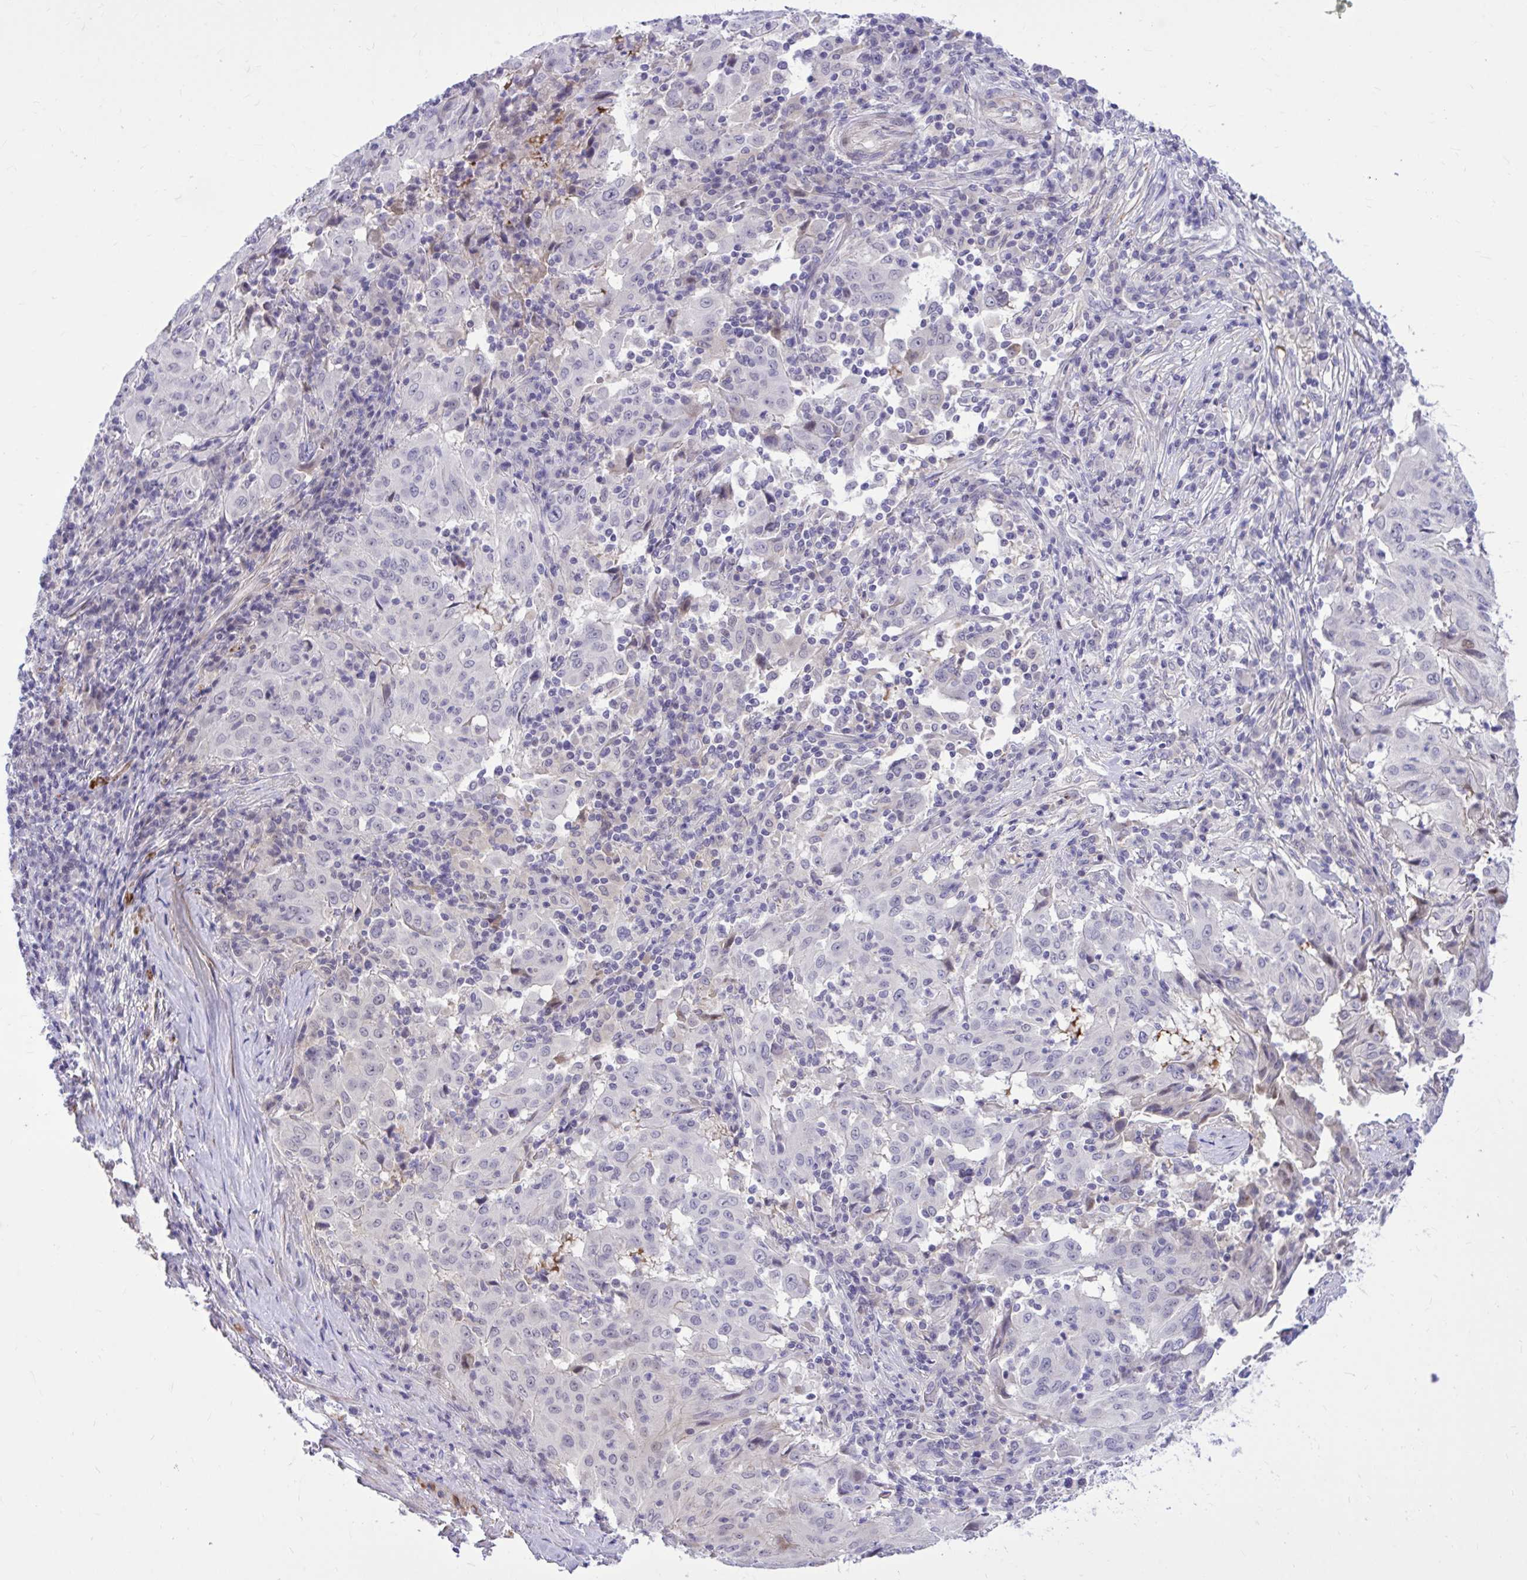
{"staining": {"intensity": "negative", "quantity": "none", "location": "none"}, "tissue": "pancreatic cancer", "cell_type": "Tumor cells", "image_type": "cancer", "snomed": [{"axis": "morphology", "description": "Adenocarcinoma, NOS"}, {"axis": "topography", "description": "Pancreas"}], "caption": "Pancreatic cancer (adenocarcinoma) stained for a protein using immunohistochemistry (IHC) reveals no staining tumor cells.", "gene": "ZBTB25", "patient": {"sex": "male", "age": 63}}